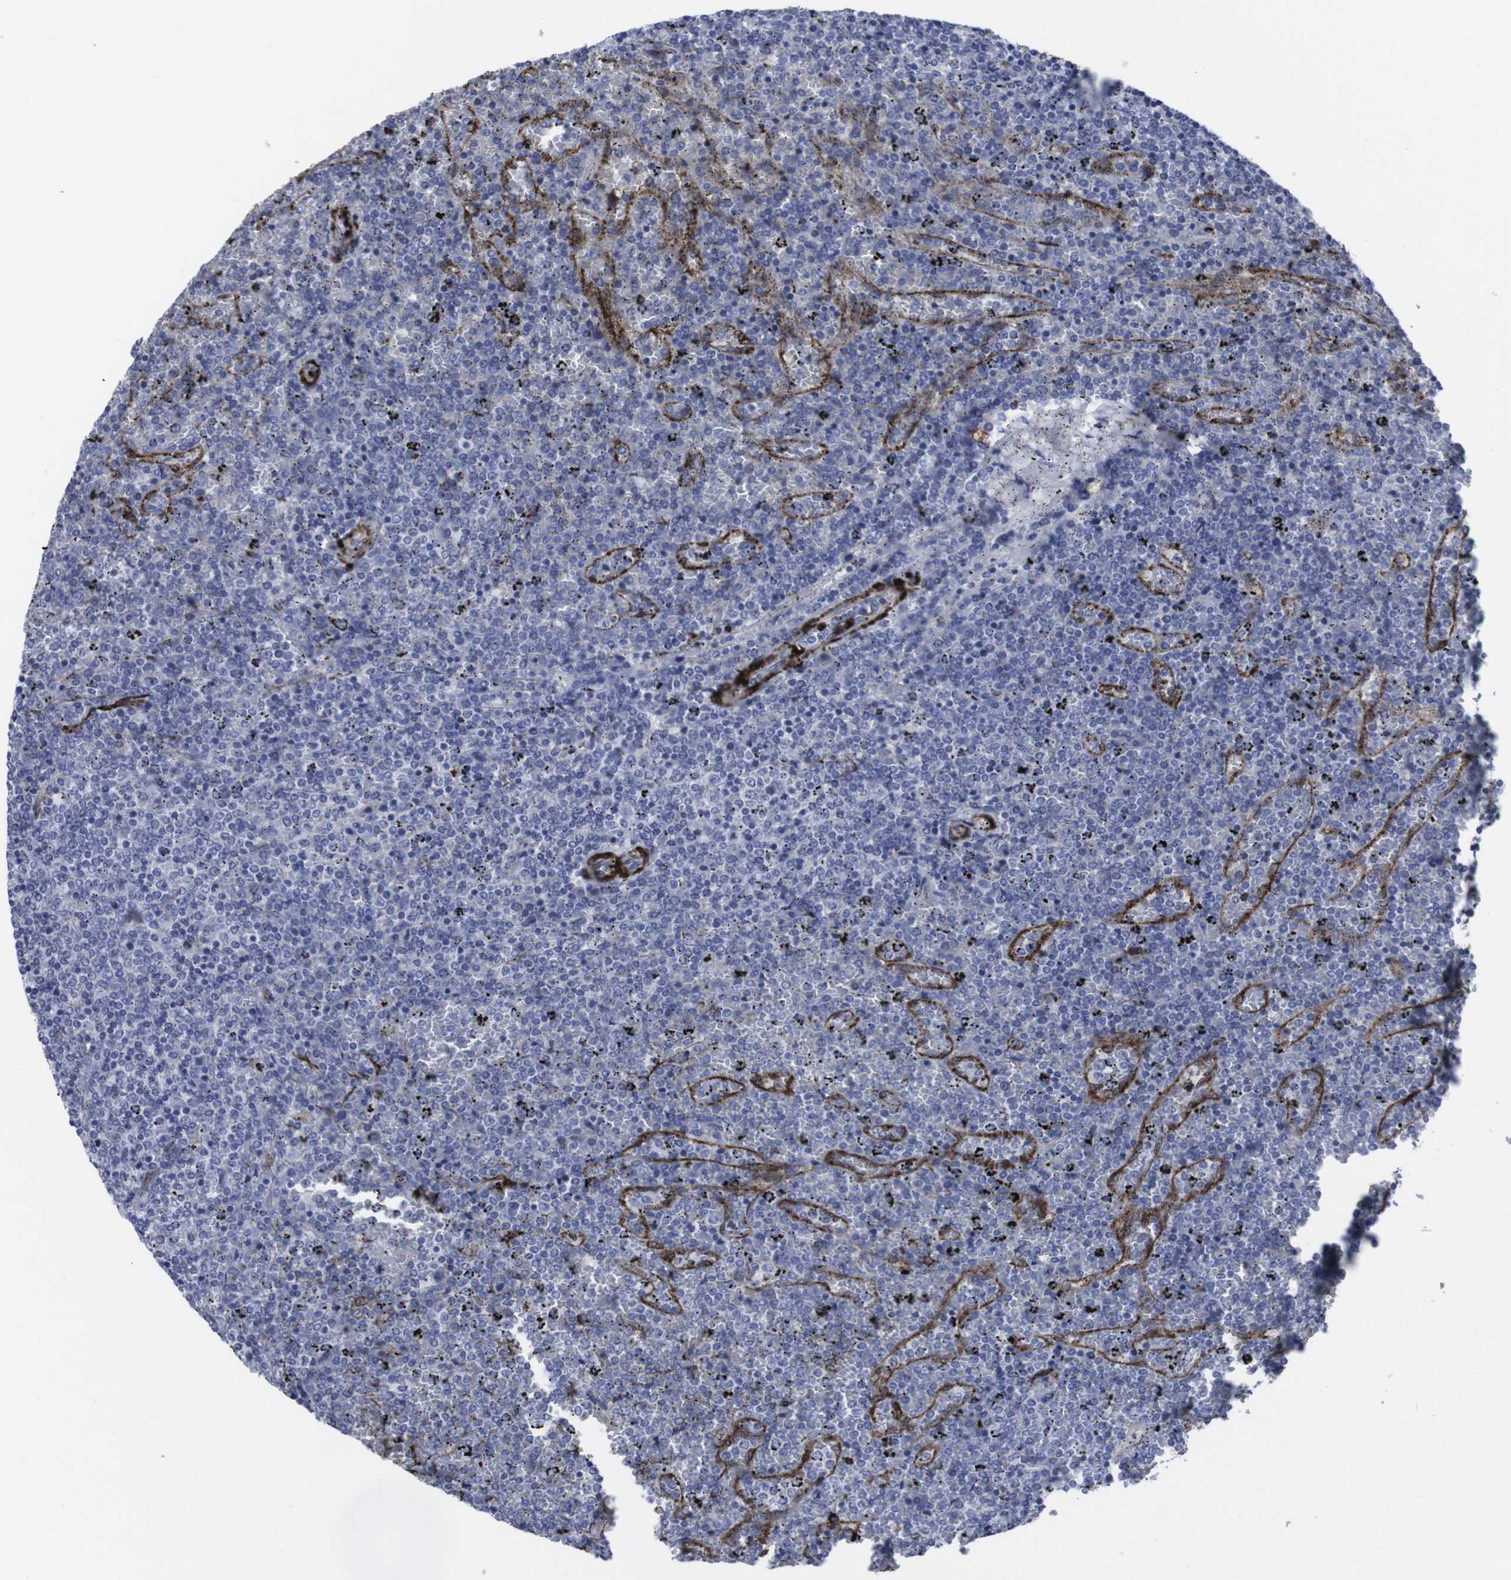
{"staining": {"intensity": "negative", "quantity": "none", "location": "none"}, "tissue": "lymphoma", "cell_type": "Tumor cells", "image_type": "cancer", "snomed": [{"axis": "morphology", "description": "Malignant lymphoma, non-Hodgkin's type, Low grade"}, {"axis": "topography", "description": "Spleen"}], "caption": "Immunohistochemical staining of human lymphoma shows no significant expression in tumor cells.", "gene": "SNCG", "patient": {"sex": "female", "age": 77}}